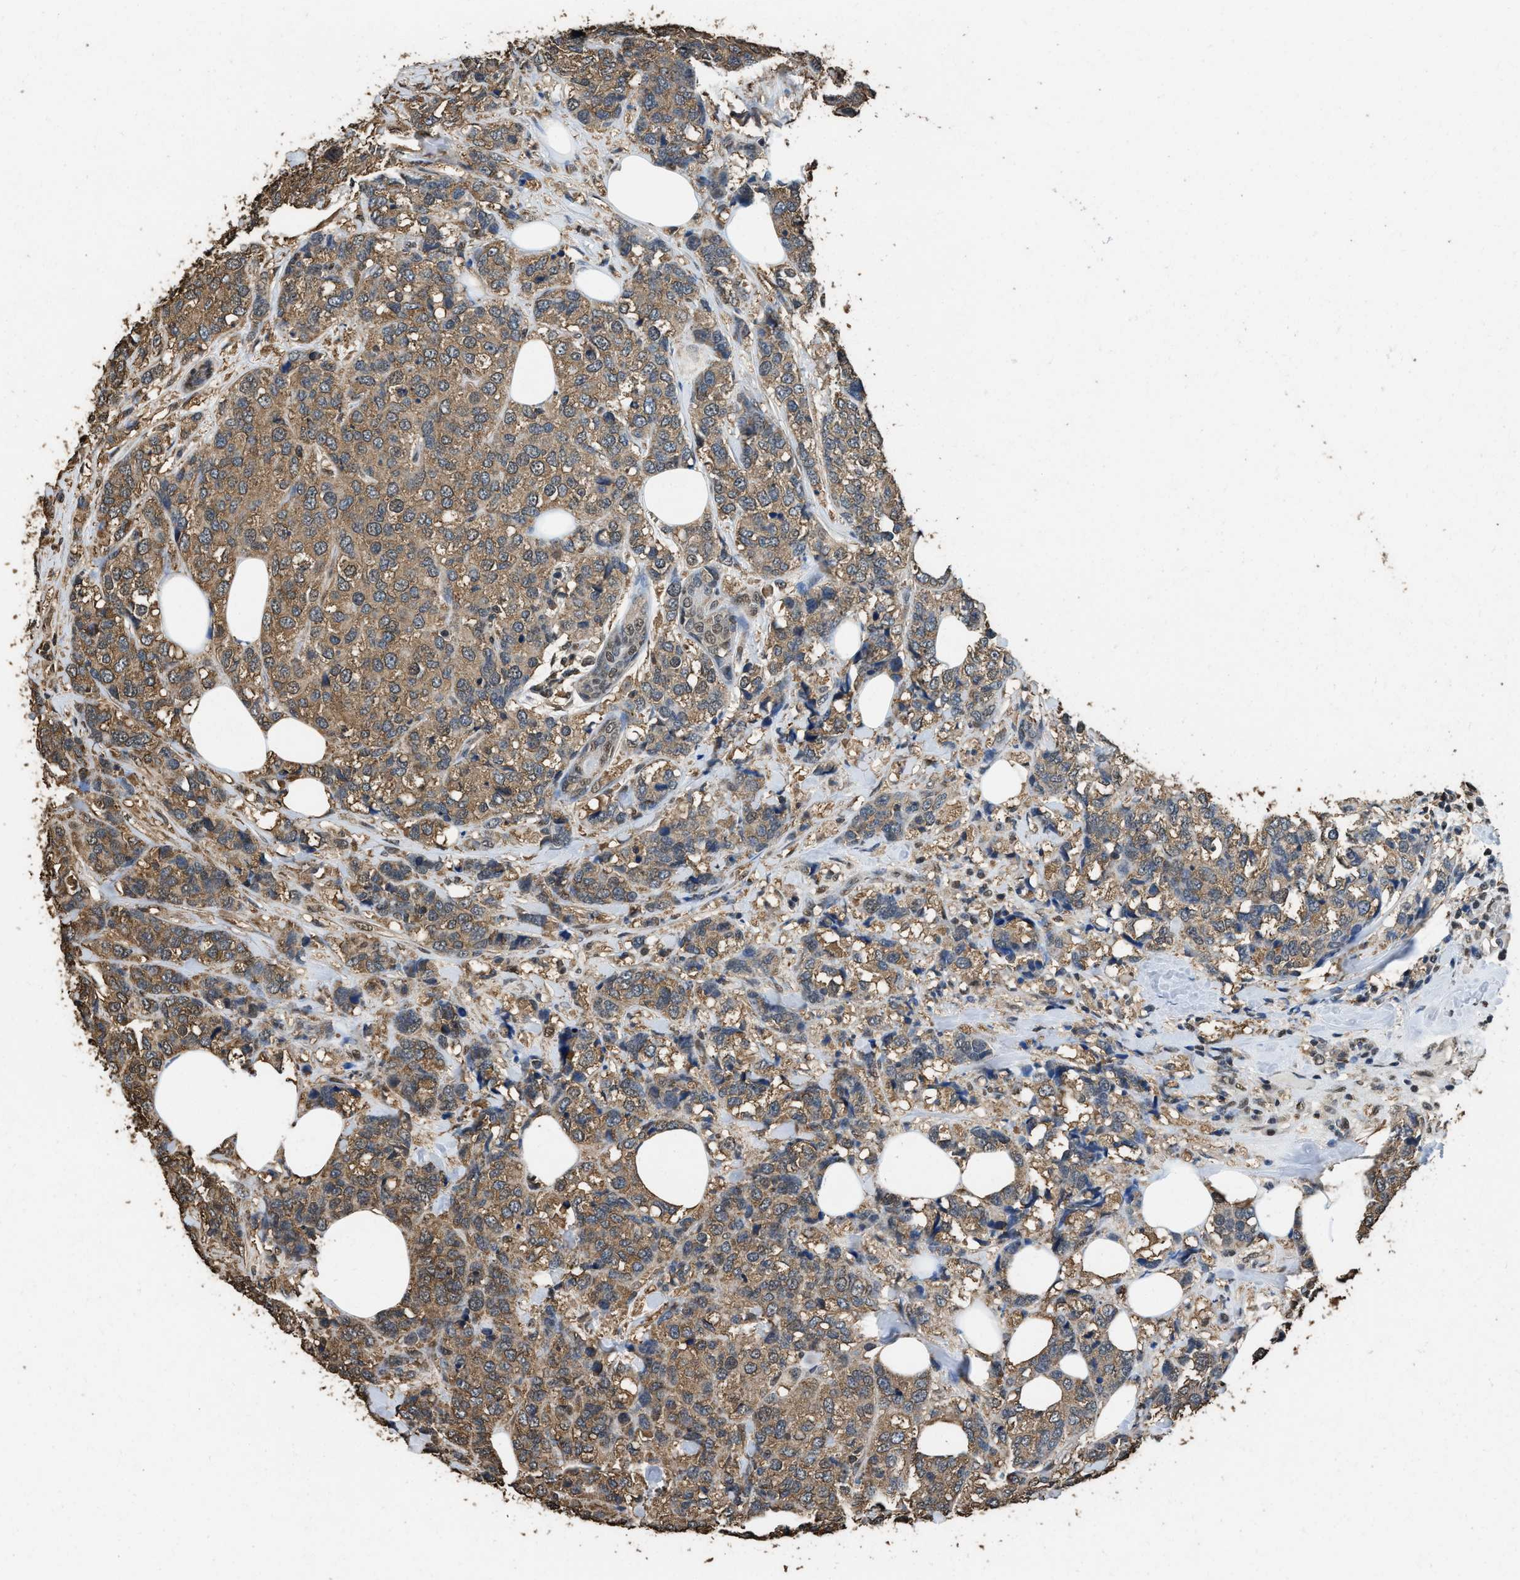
{"staining": {"intensity": "moderate", "quantity": ">75%", "location": "cytoplasmic/membranous"}, "tissue": "breast cancer", "cell_type": "Tumor cells", "image_type": "cancer", "snomed": [{"axis": "morphology", "description": "Lobular carcinoma"}, {"axis": "topography", "description": "Breast"}], "caption": "Immunohistochemistry (IHC) image of breast cancer (lobular carcinoma) stained for a protein (brown), which demonstrates medium levels of moderate cytoplasmic/membranous positivity in approximately >75% of tumor cells.", "gene": "GAPDH", "patient": {"sex": "female", "age": 59}}